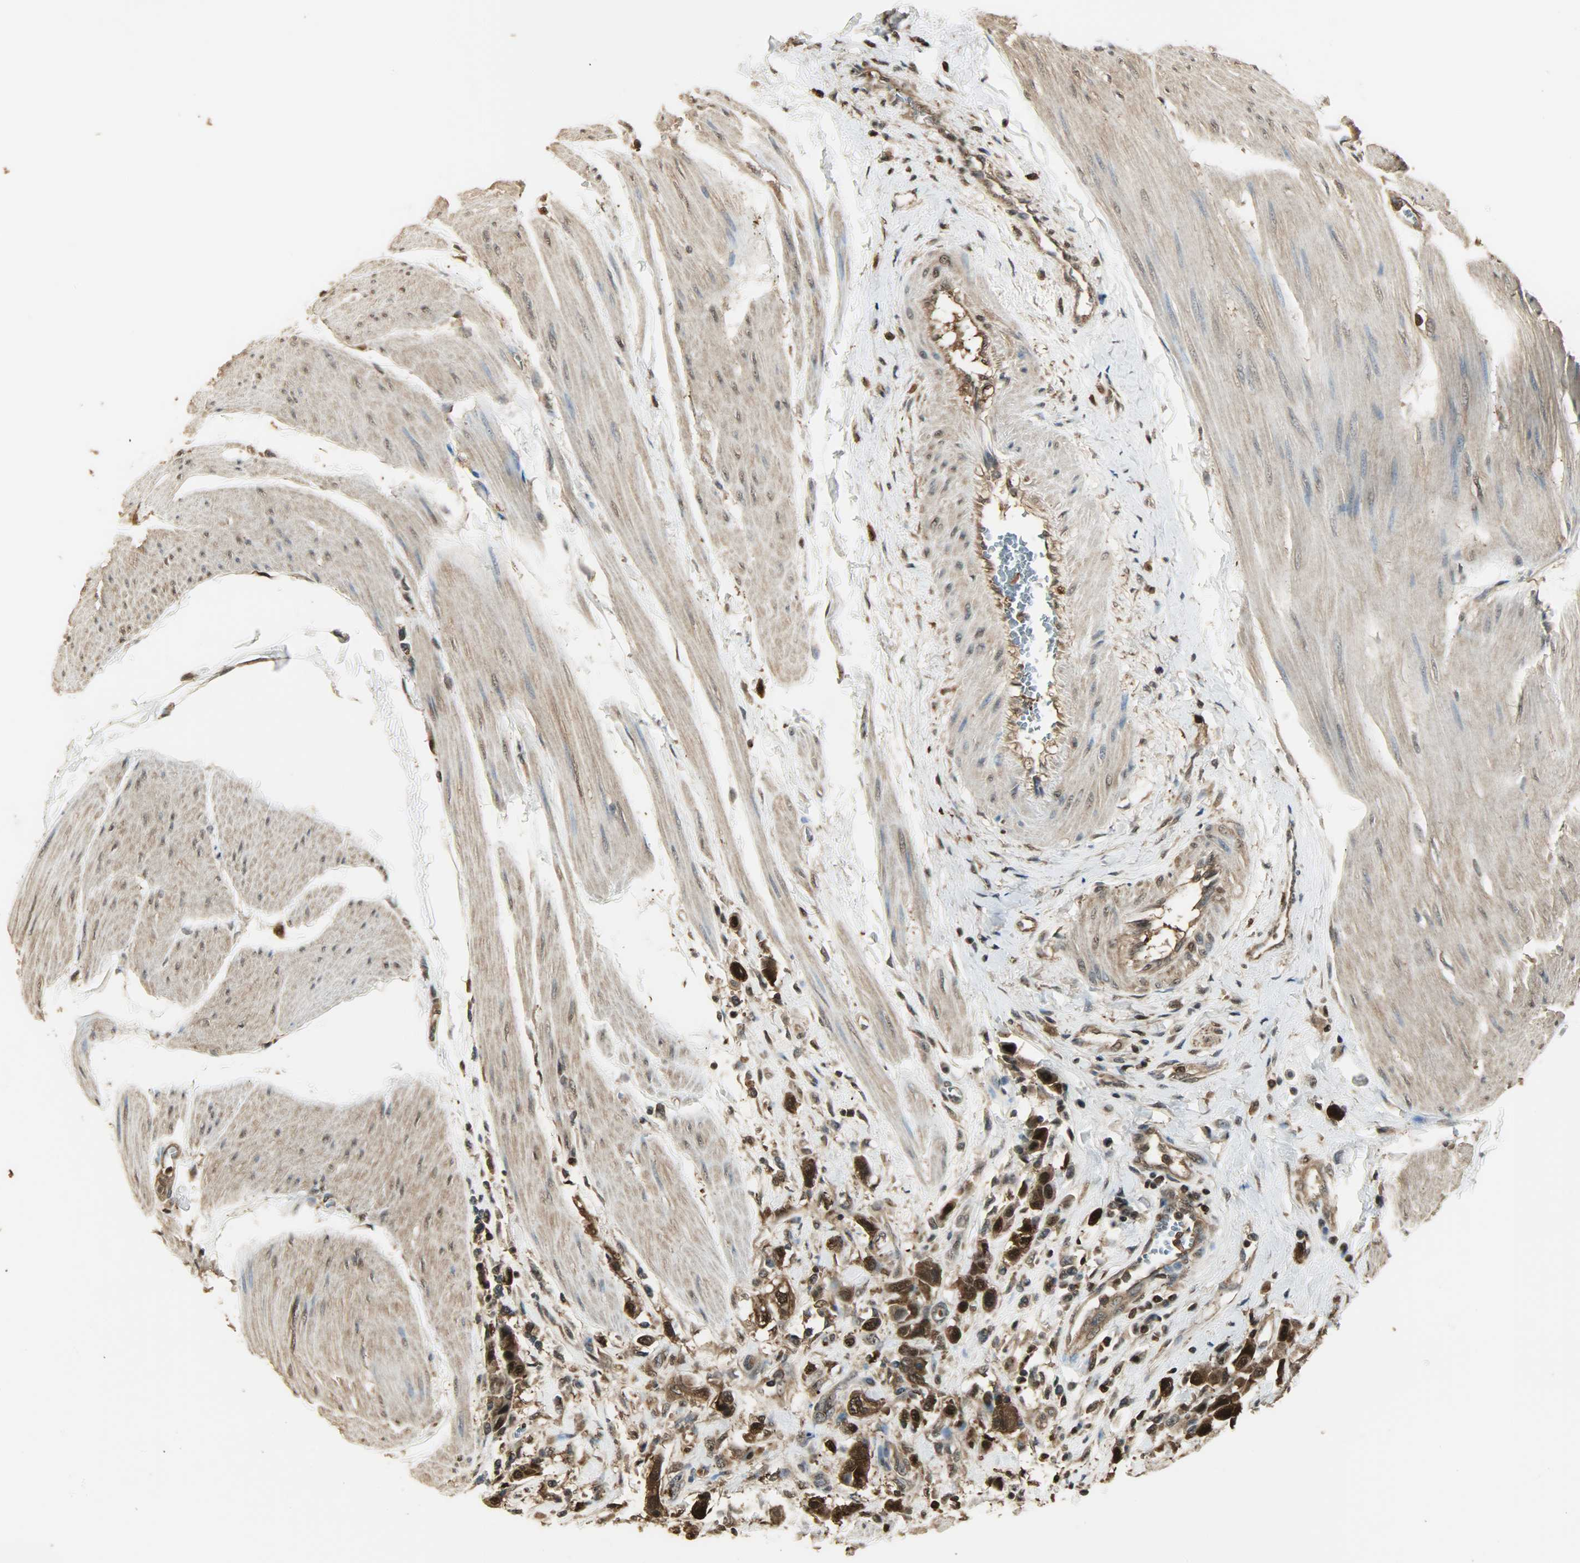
{"staining": {"intensity": "strong", "quantity": ">75%", "location": "cytoplasmic/membranous,nuclear"}, "tissue": "urothelial cancer", "cell_type": "Tumor cells", "image_type": "cancer", "snomed": [{"axis": "morphology", "description": "Urothelial carcinoma, High grade"}, {"axis": "topography", "description": "Urinary bladder"}], "caption": "Urothelial cancer was stained to show a protein in brown. There is high levels of strong cytoplasmic/membranous and nuclear expression in about >75% of tumor cells. (brown staining indicates protein expression, while blue staining denotes nuclei).", "gene": "YWHAZ", "patient": {"sex": "male", "age": 50}}